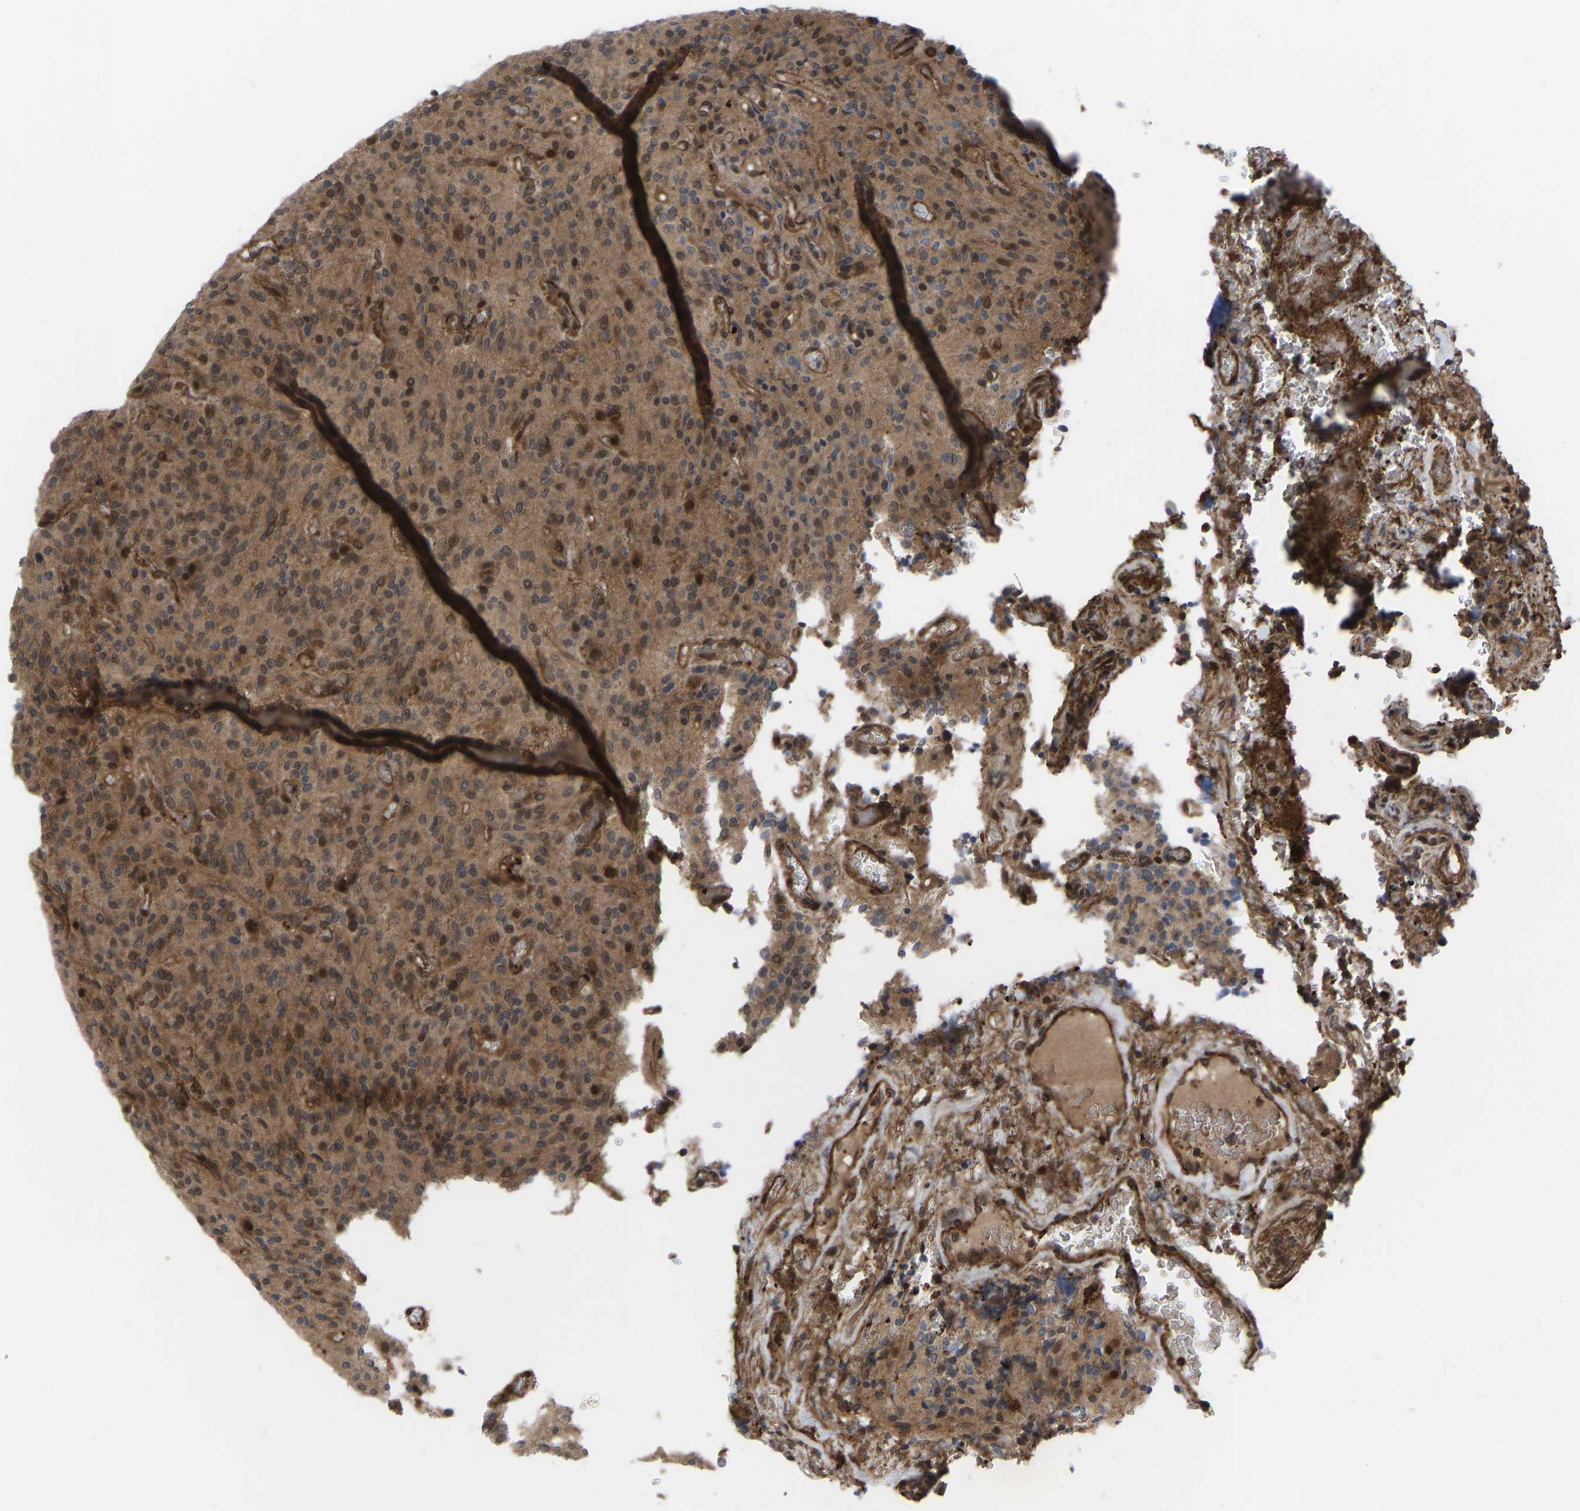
{"staining": {"intensity": "moderate", "quantity": ">75%", "location": "cytoplasmic/membranous,nuclear"}, "tissue": "glioma", "cell_type": "Tumor cells", "image_type": "cancer", "snomed": [{"axis": "morphology", "description": "Glioma, malignant, High grade"}, {"axis": "topography", "description": "Brain"}], "caption": "Brown immunohistochemical staining in human malignant high-grade glioma demonstrates moderate cytoplasmic/membranous and nuclear positivity in about >75% of tumor cells.", "gene": "CYP7B1", "patient": {"sex": "male", "age": 34}}